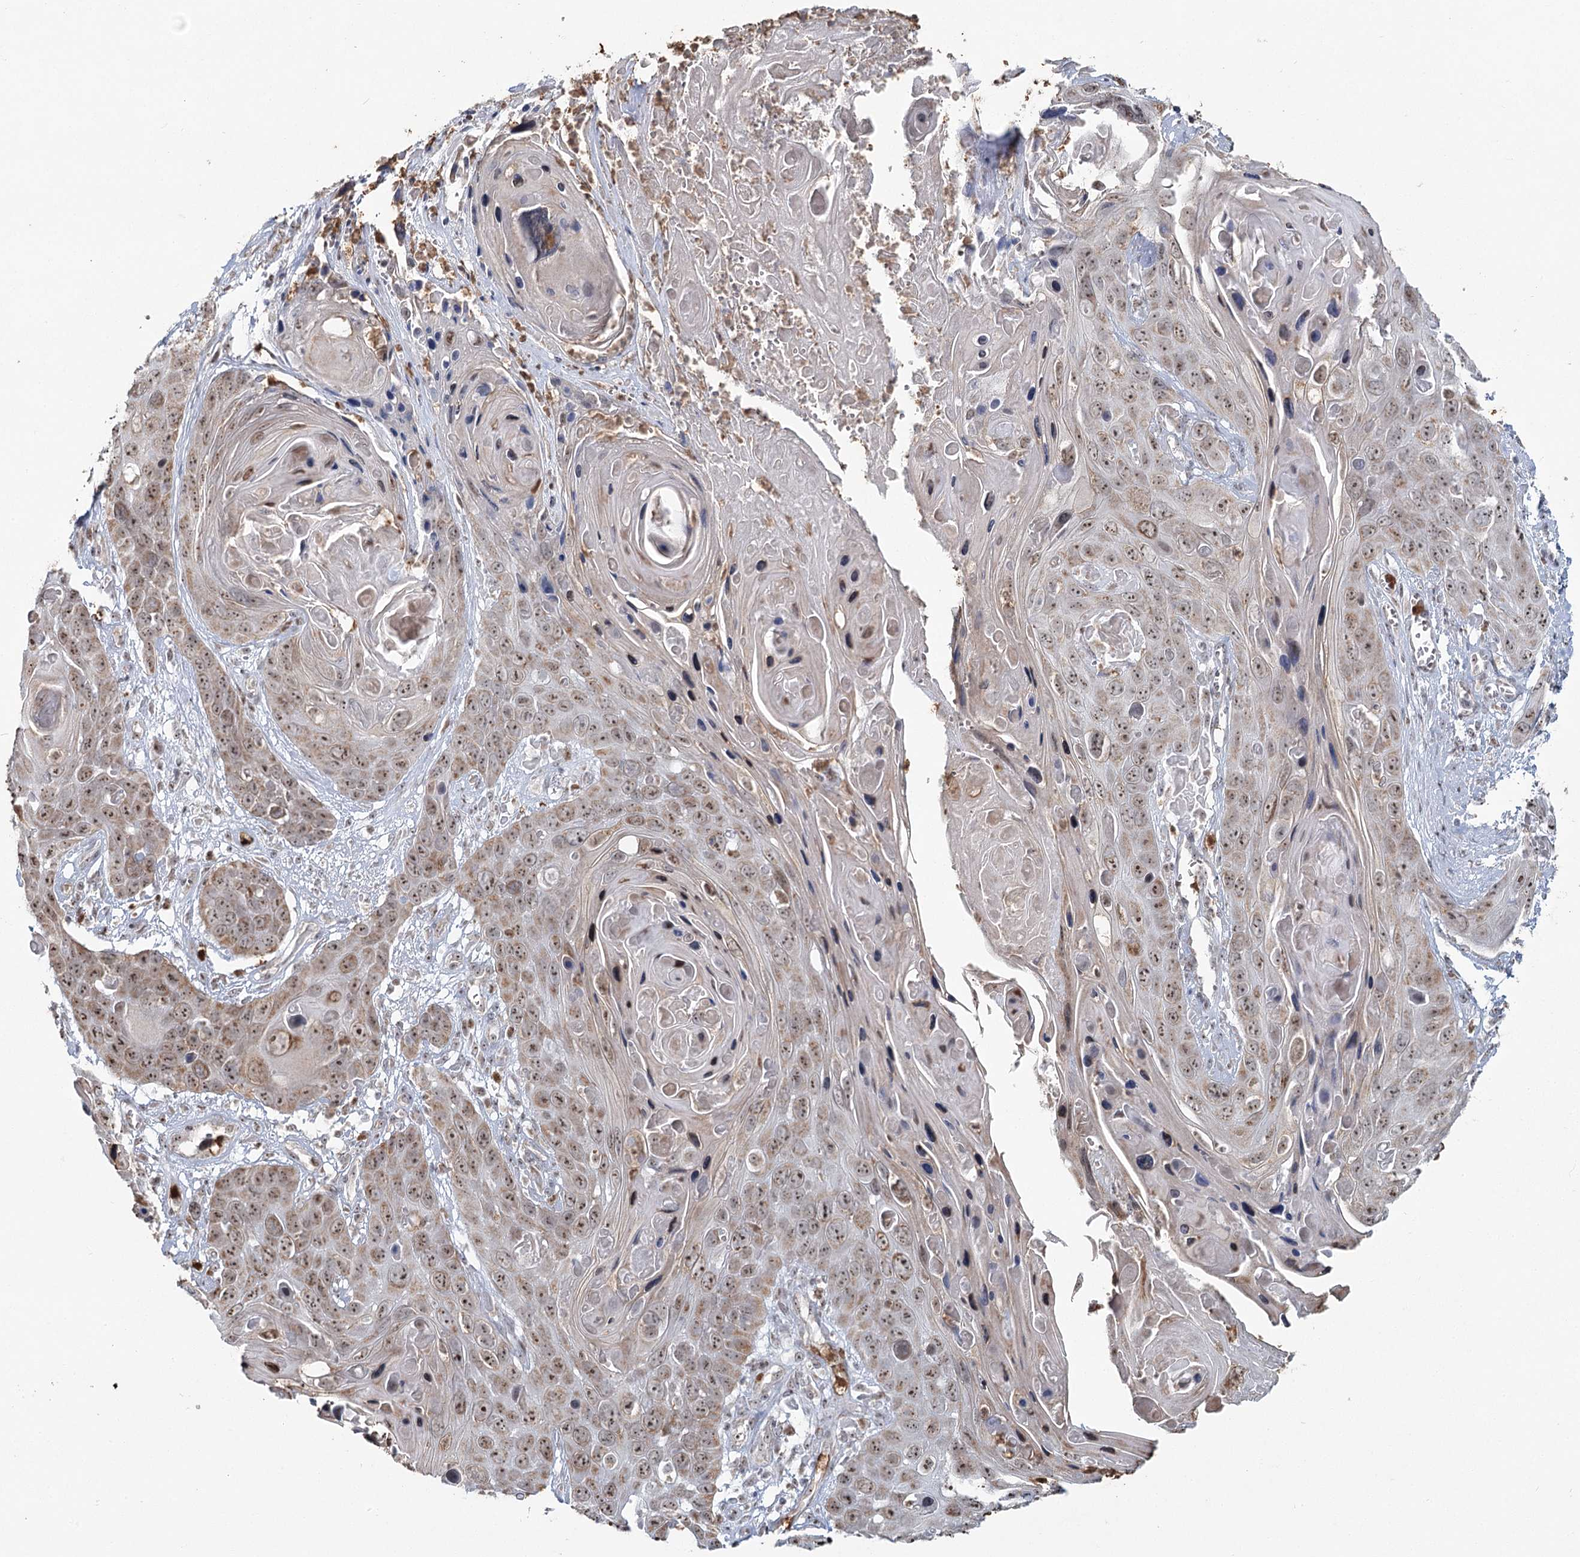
{"staining": {"intensity": "moderate", "quantity": ">75%", "location": "cytoplasmic/membranous,nuclear"}, "tissue": "skin cancer", "cell_type": "Tumor cells", "image_type": "cancer", "snomed": [{"axis": "morphology", "description": "Squamous cell carcinoma, NOS"}, {"axis": "topography", "description": "Skin"}], "caption": "High-magnification brightfield microscopy of squamous cell carcinoma (skin) stained with DAB (3,3'-diaminobenzidine) (brown) and counterstained with hematoxylin (blue). tumor cells exhibit moderate cytoplasmic/membranous and nuclear staining is appreciated in approximately>75% of cells. The staining was performed using DAB (3,3'-diaminobenzidine) to visualize the protein expression in brown, while the nuclei were stained in blue with hematoxylin (Magnification: 20x).", "gene": "ATAD1", "patient": {"sex": "male", "age": 55}}